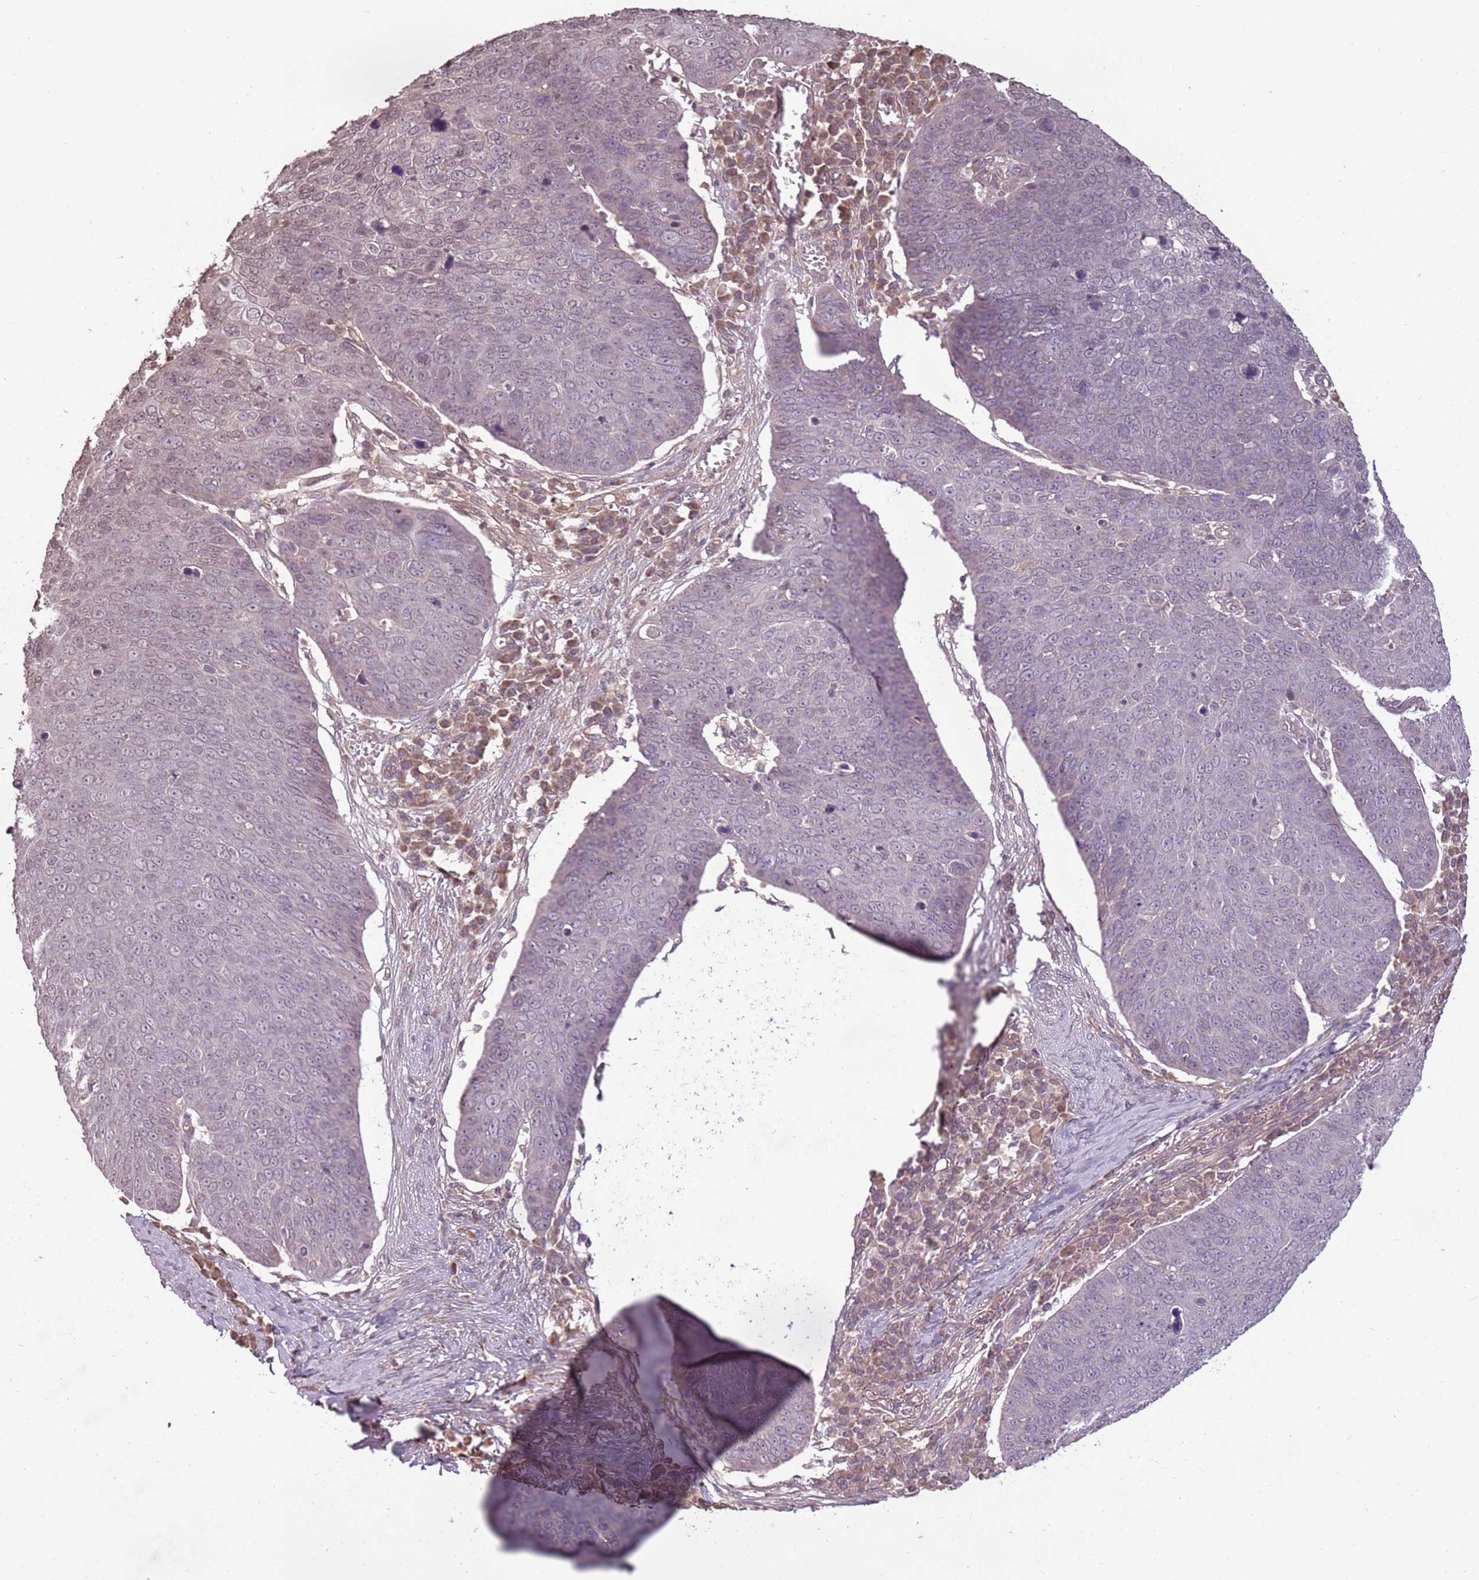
{"staining": {"intensity": "weak", "quantity": "<25%", "location": "cytoplasmic/membranous"}, "tissue": "skin cancer", "cell_type": "Tumor cells", "image_type": "cancer", "snomed": [{"axis": "morphology", "description": "Squamous cell carcinoma, NOS"}, {"axis": "topography", "description": "Skin"}], "caption": "This is an immunohistochemistry (IHC) histopathology image of human skin cancer (squamous cell carcinoma). There is no expression in tumor cells.", "gene": "CAPN9", "patient": {"sex": "male", "age": 71}}